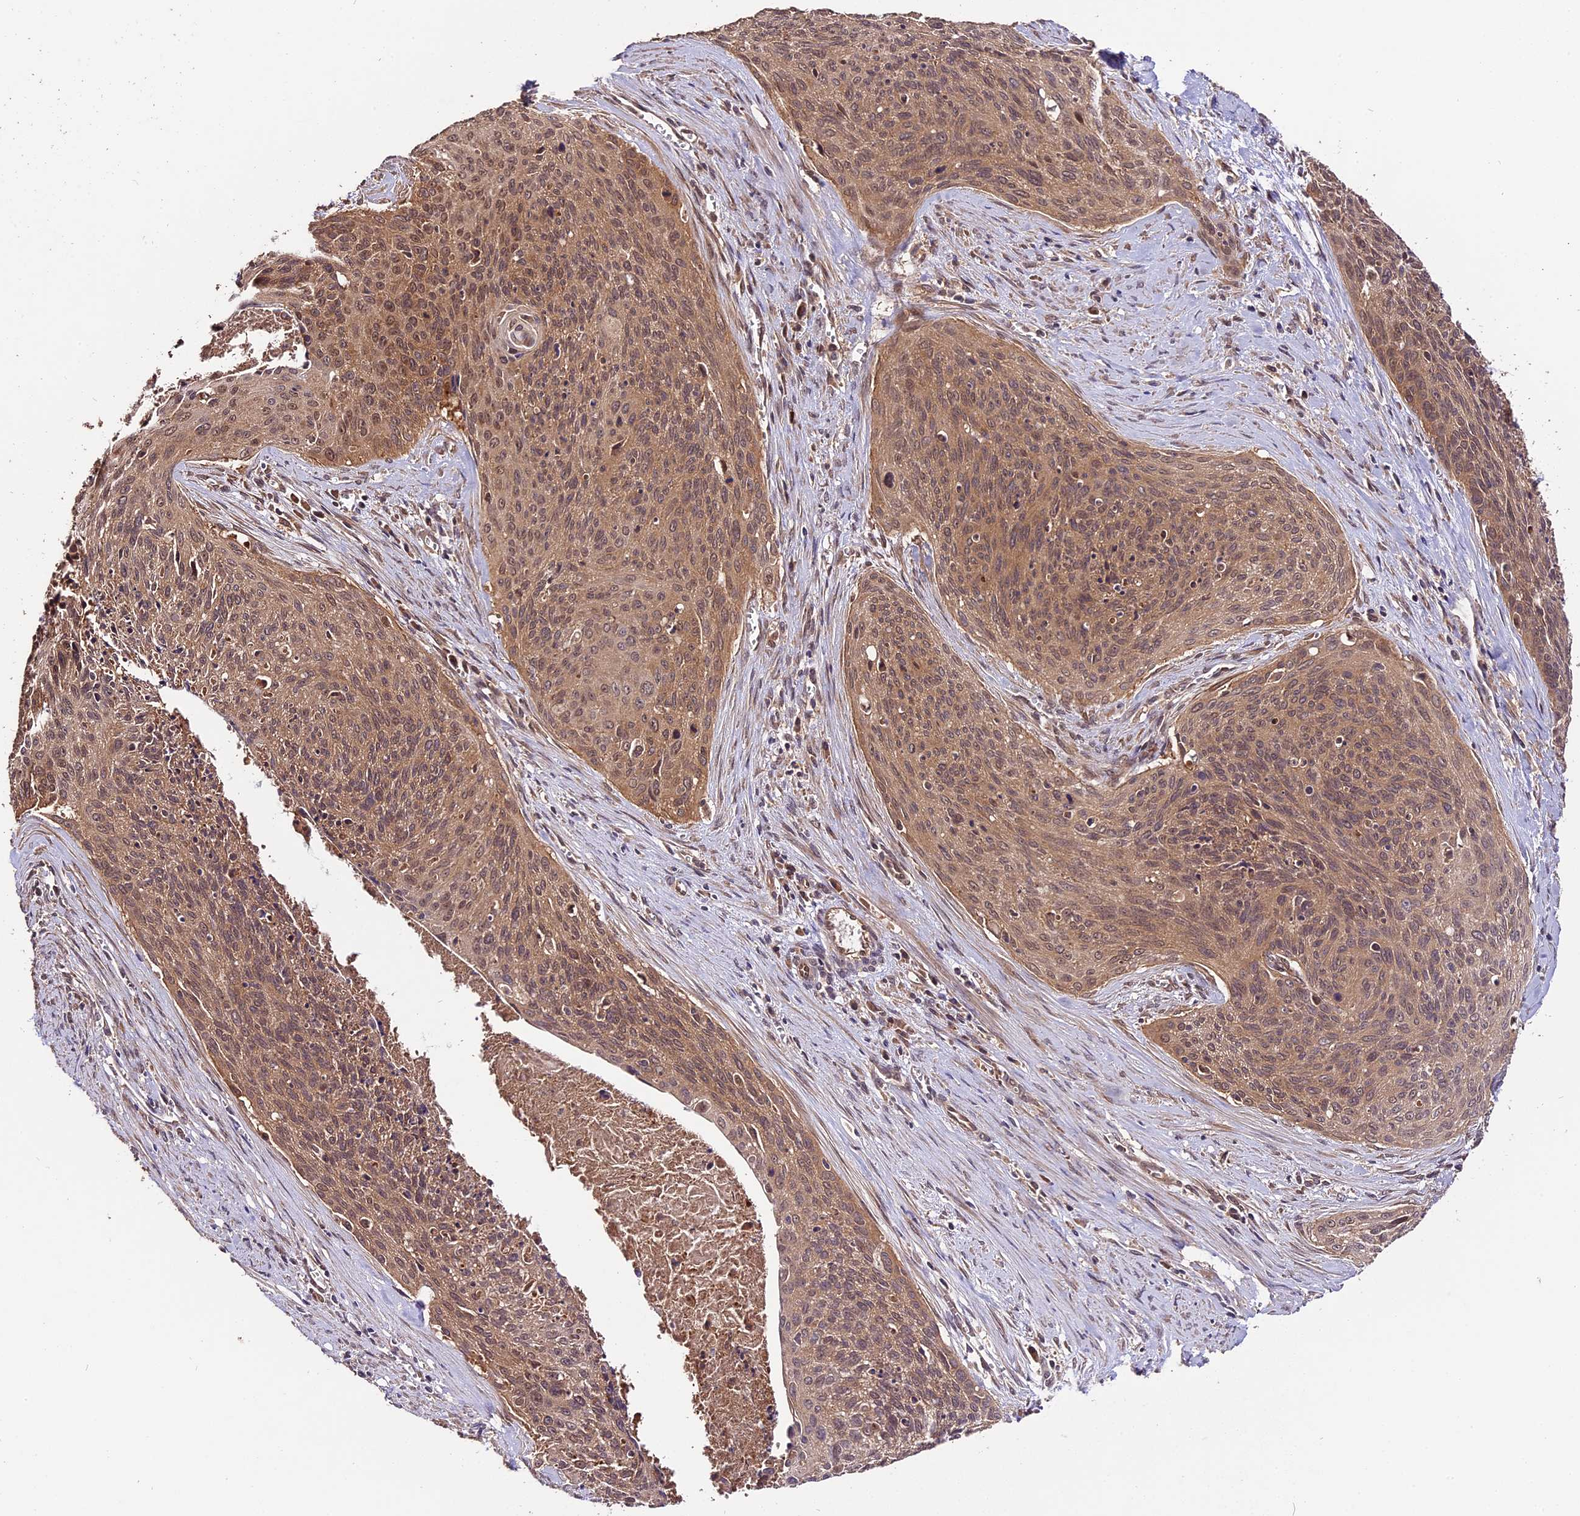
{"staining": {"intensity": "moderate", "quantity": ">75%", "location": "cytoplasmic/membranous,nuclear"}, "tissue": "cervical cancer", "cell_type": "Tumor cells", "image_type": "cancer", "snomed": [{"axis": "morphology", "description": "Squamous cell carcinoma, NOS"}, {"axis": "topography", "description": "Cervix"}], "caption": "A photomicrograph of cervical cancer stained for a protein demonstrates moderate cytoplasmic/membranous and nuclear brown staining in tumor cells. (DAB IHC, brown staining for protein, blue staining for nuclei).", "gene": "TRMT1", "patient": {"sex": "female", "age": 55}}